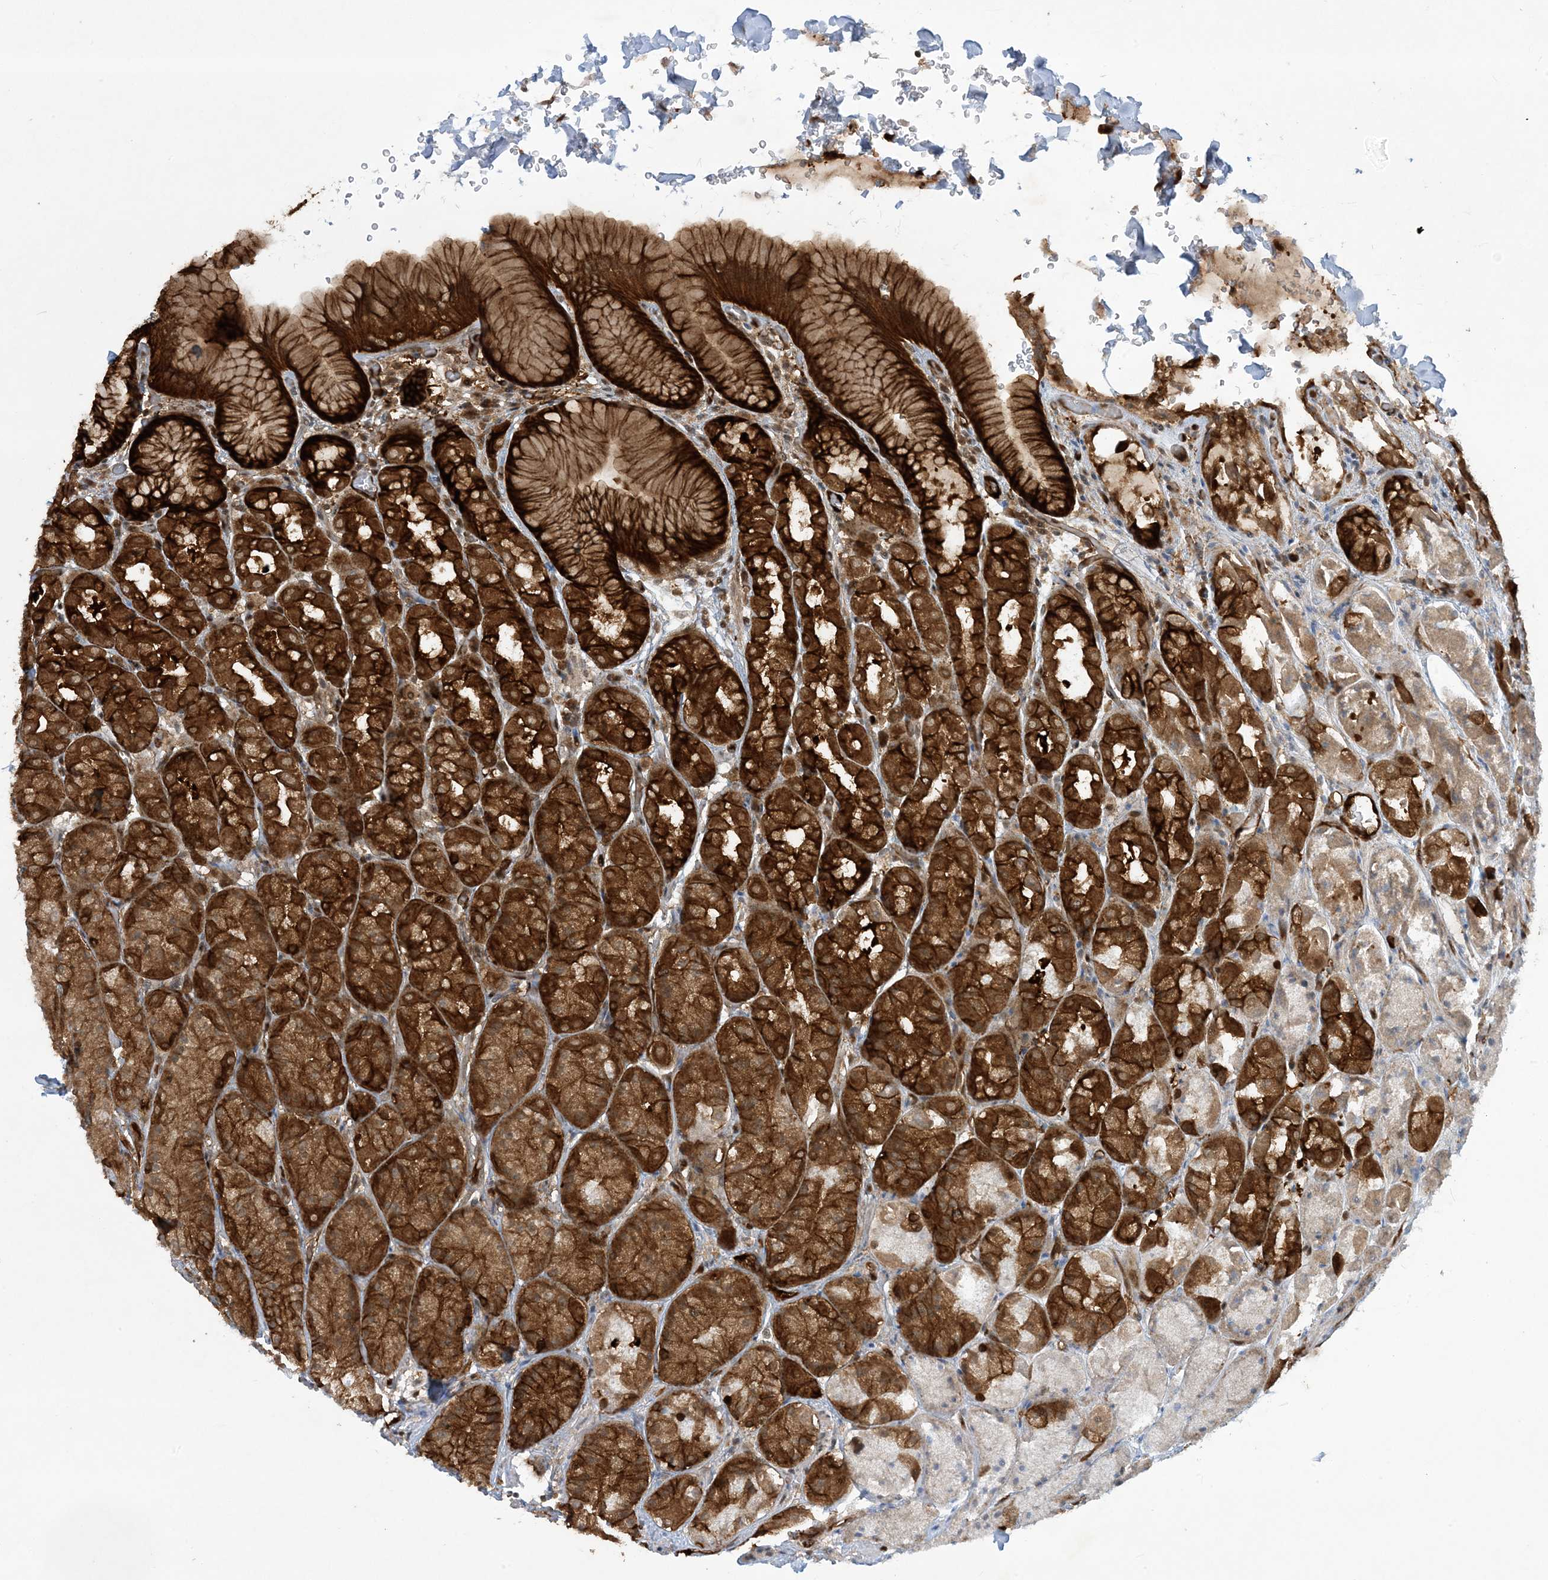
{"staining": {"intensity": "strong", "quantity": ">75%", "location": "cytoplasmic/membranous"}, "tissue": "stomach", "cell_type": "Glandular cells", "image_type": "normal", "snomed": [{"axis": "morphology", "description": "Normal tissue, NOS"}, {"axis": "topography", "description": "Stomach"}], "caption": "Stomach stained with immunohistochemistry (IHC) demonstrates strong cytoplasmic/membranous positivity in about >75% of glandular cells. (DAB = brown stain, brightfield microscopy at high magnification).", "gene": "CERT1", "patient": {"sex": "male", "age": 42}}